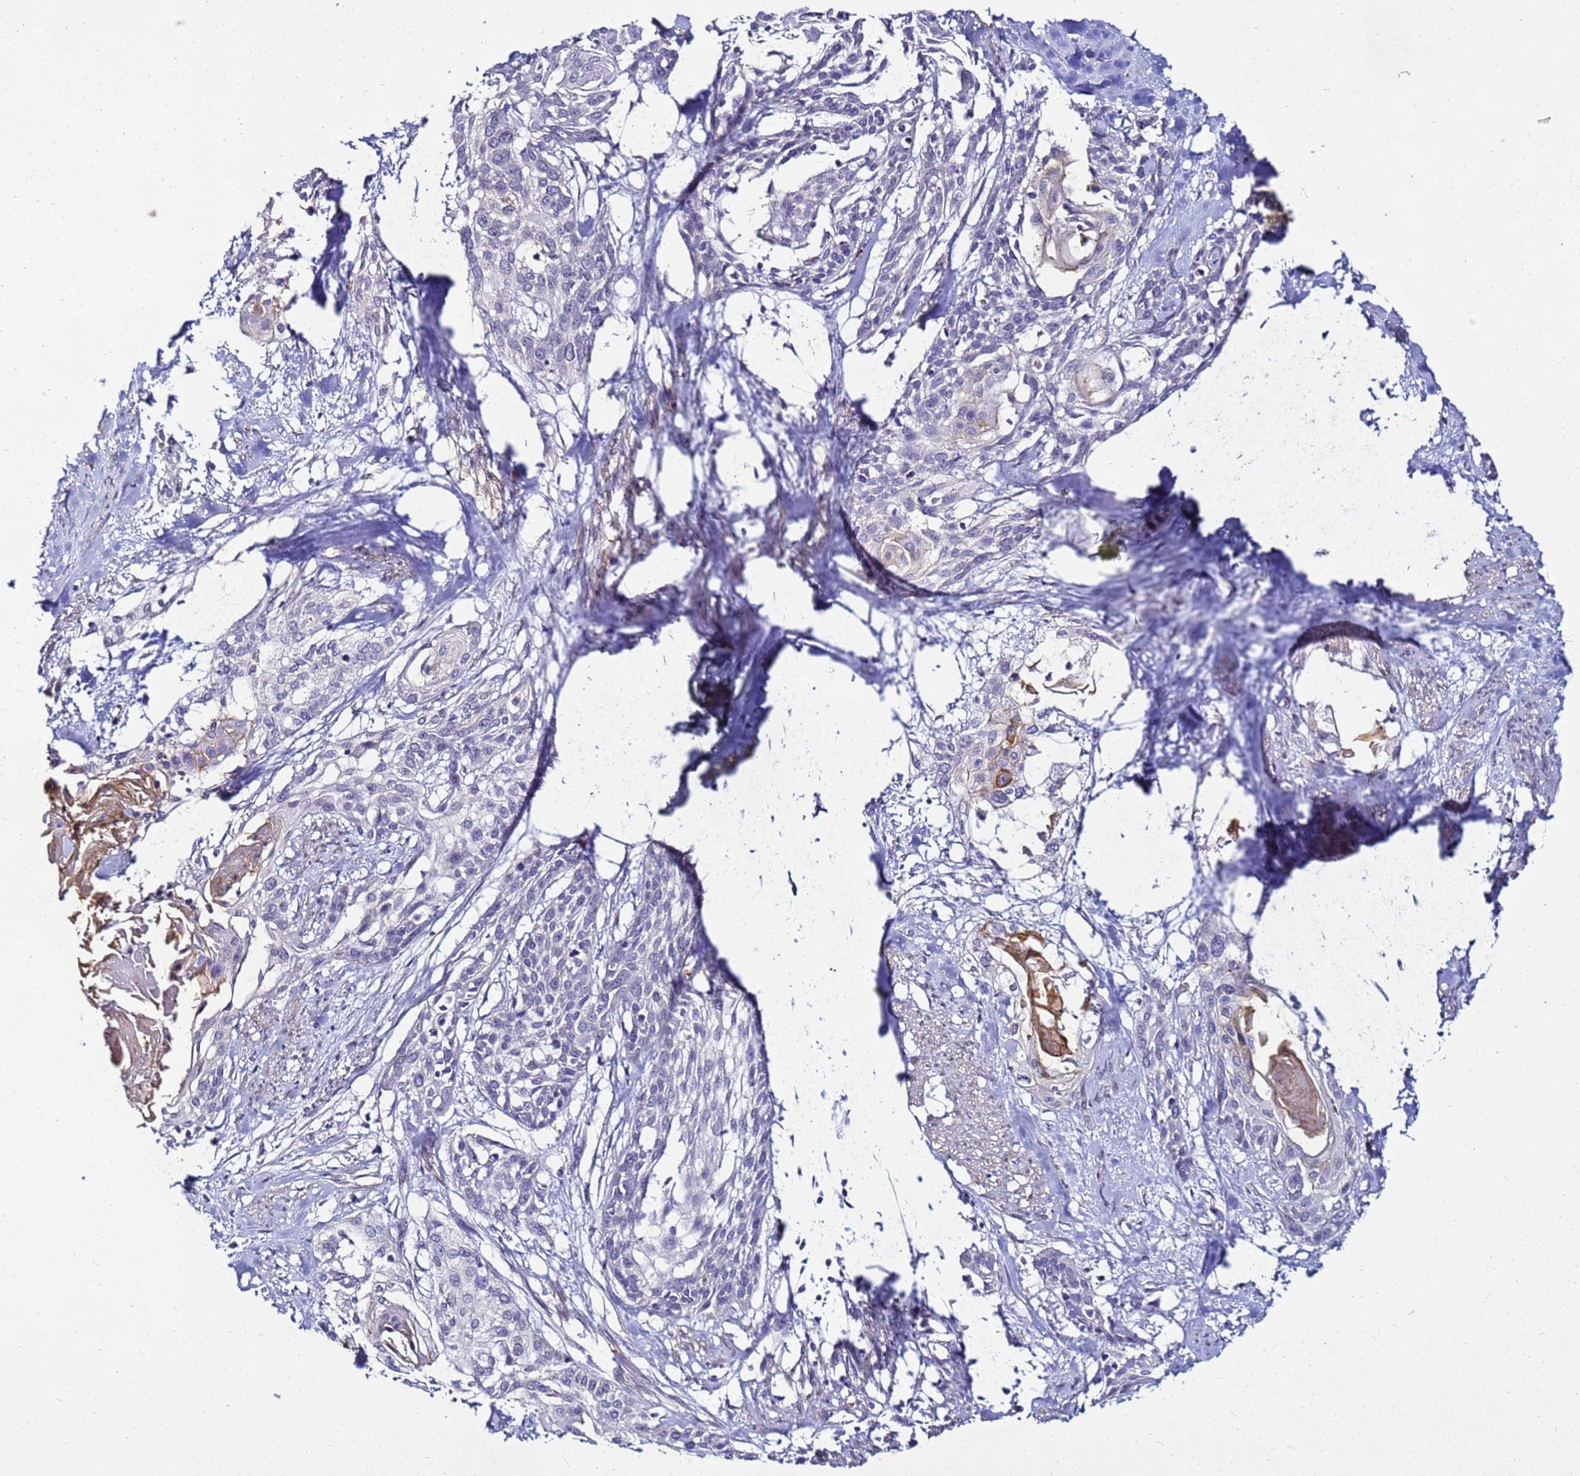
{"staining": {"intensity": "negative", "quantity": "none", "location": "none"}, "tissue": "cervical cancer", "cell_type": "Tumor cells", "image_type": "cancer", "snomed": [{"axis": "morphology", "description": "Squamous cell carcinoma, NOS"}, {"axis": "topography", "description": "Cervix"}], "caption": "Histopathology image shows no significant protein expression in tumor cells of cervical cancer (squamous cell carcinoma).", "gene": "FAM166B", "patient": {"sex": "female", "age": 57}}